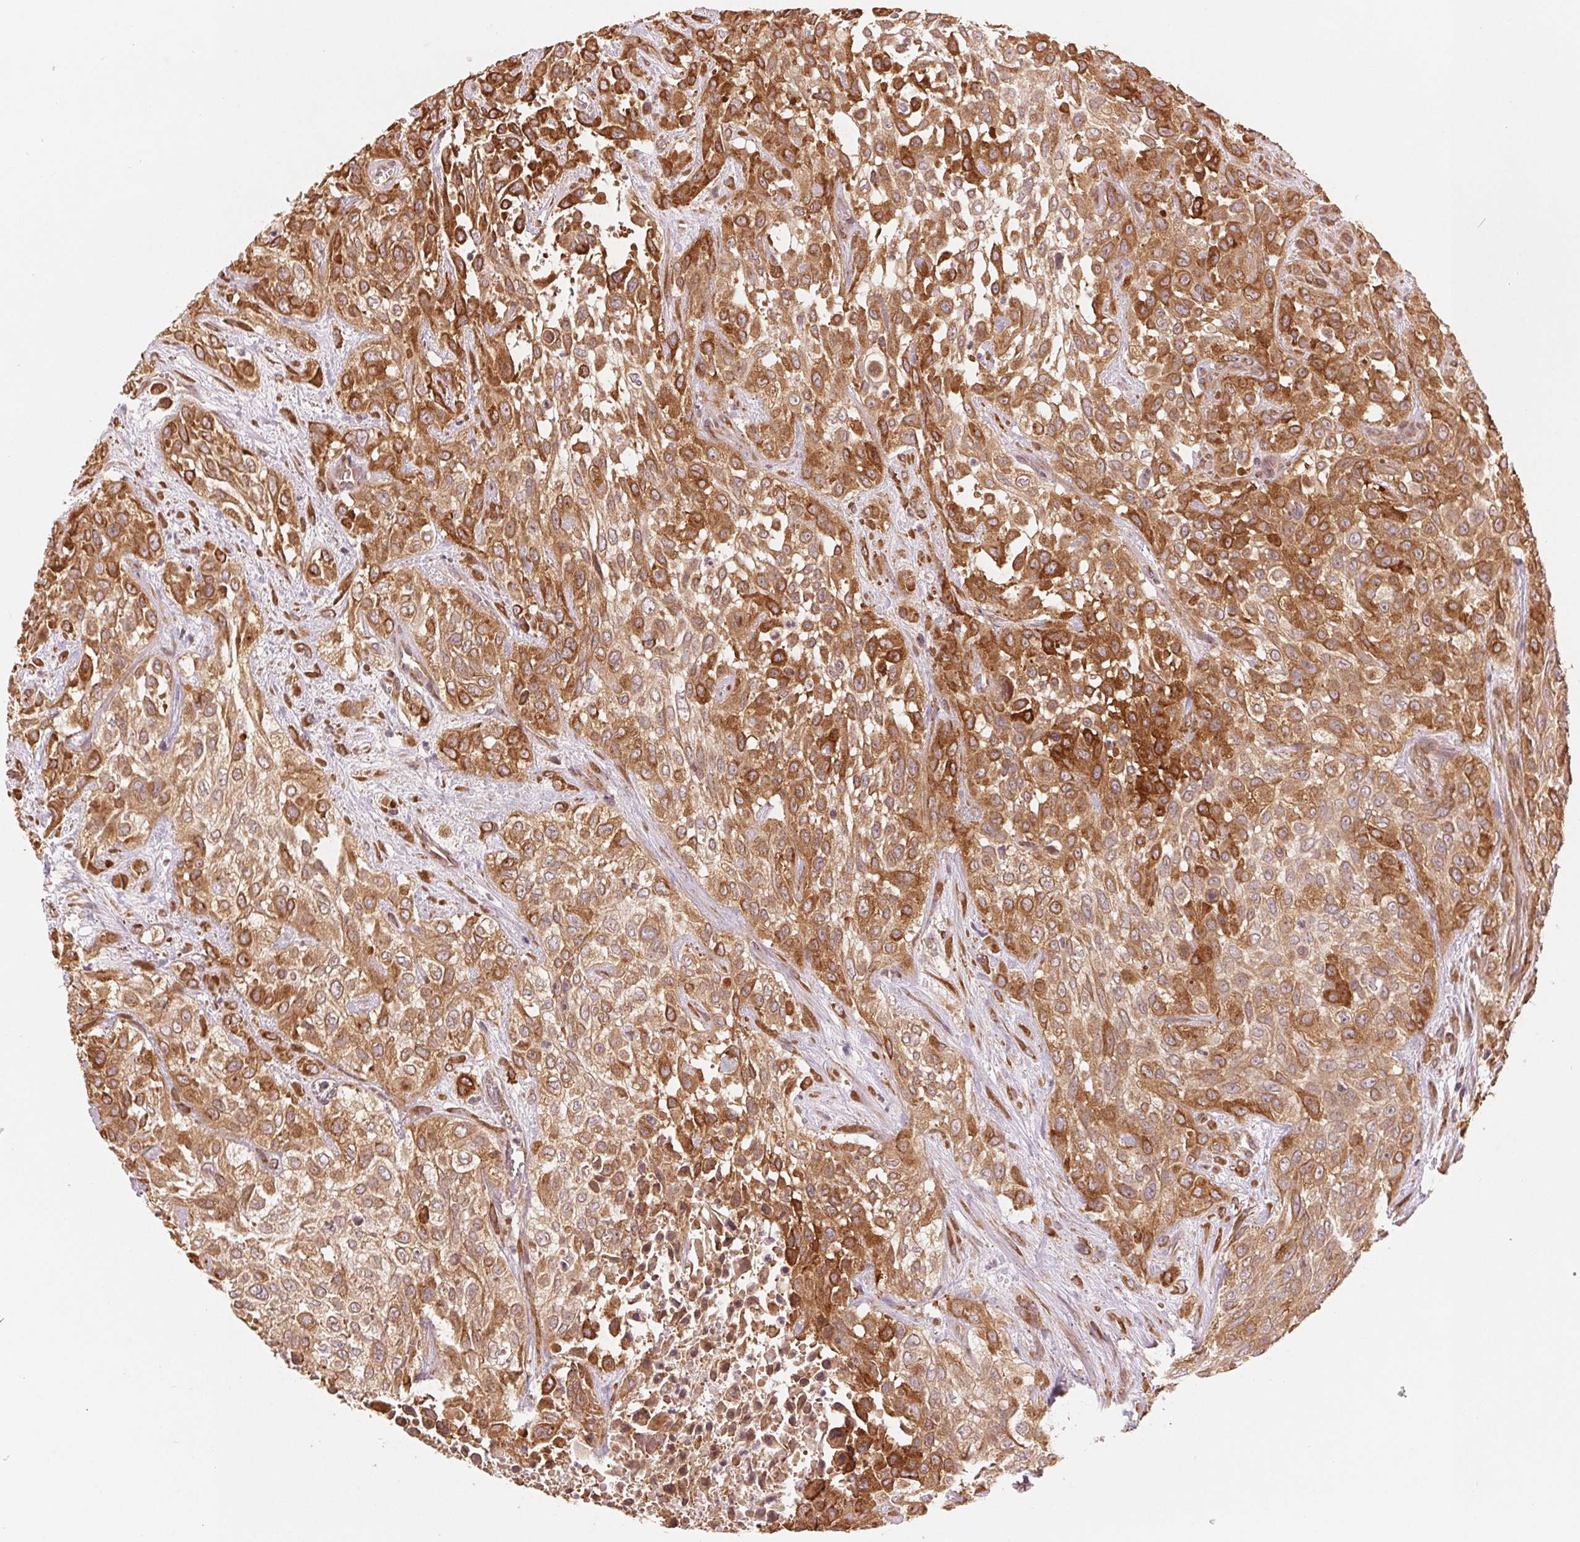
{"staining": {"intensity": "strong", "quantity": ">75%", "location": "cytoplasmic/membranous"}, "tissue": "urothelial cancer", "cell_type": "Tumor cells", "image_type": "cancer", "snomed": [{"axis": "morphology", "description": "Urothelial carcinoma, High grade"}, {"axis": "topography", "description": "Urinary bladder"}], "caption": "Urothelial carcinoma (high-grade) was stained to show a protein in brown. There is high levels of strong cytoplasmic/membranous positivity in about >75% of tumor cells.", "gene": "SLC20A1", "patient": {"sex": "male", "age": 57}}